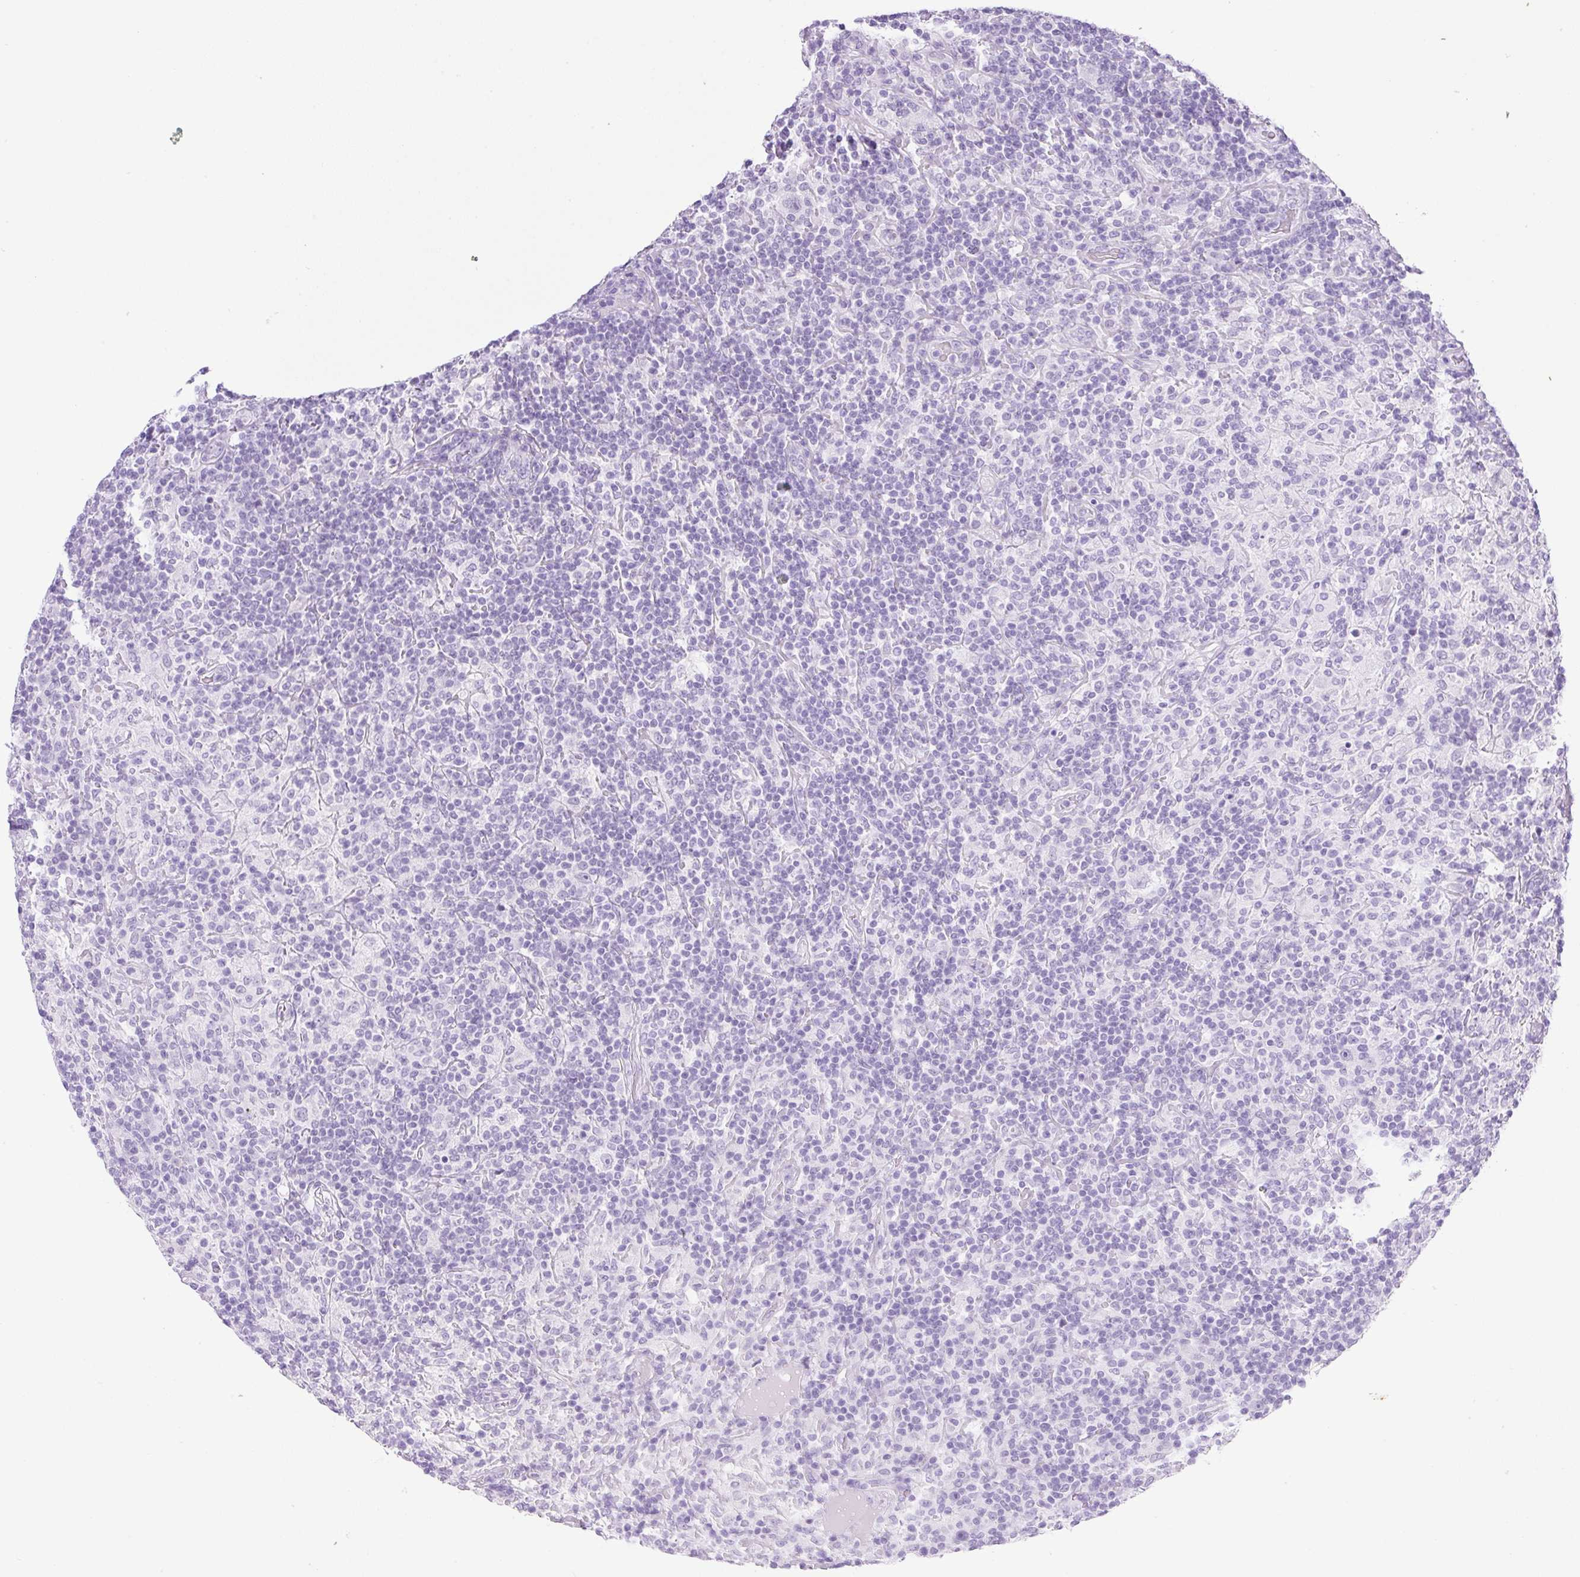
{"staining": {"intensity": "negative", "quantity": "none", "location": "none"}, "tissue": "lymphoma", "cell_type": "Tumor cells", "image_type": "cancer", "snomed": [{"axis": "morphology", "description": "Hodgkin's disease, NOS"}, {"axis": "topography", "description": "Lymph node"}], "caption": "The image displays no staining of tumor cells in Hodgkin's disease.", "gene": "SPRR4", "patient": {"sex": "male", "age": 70}}